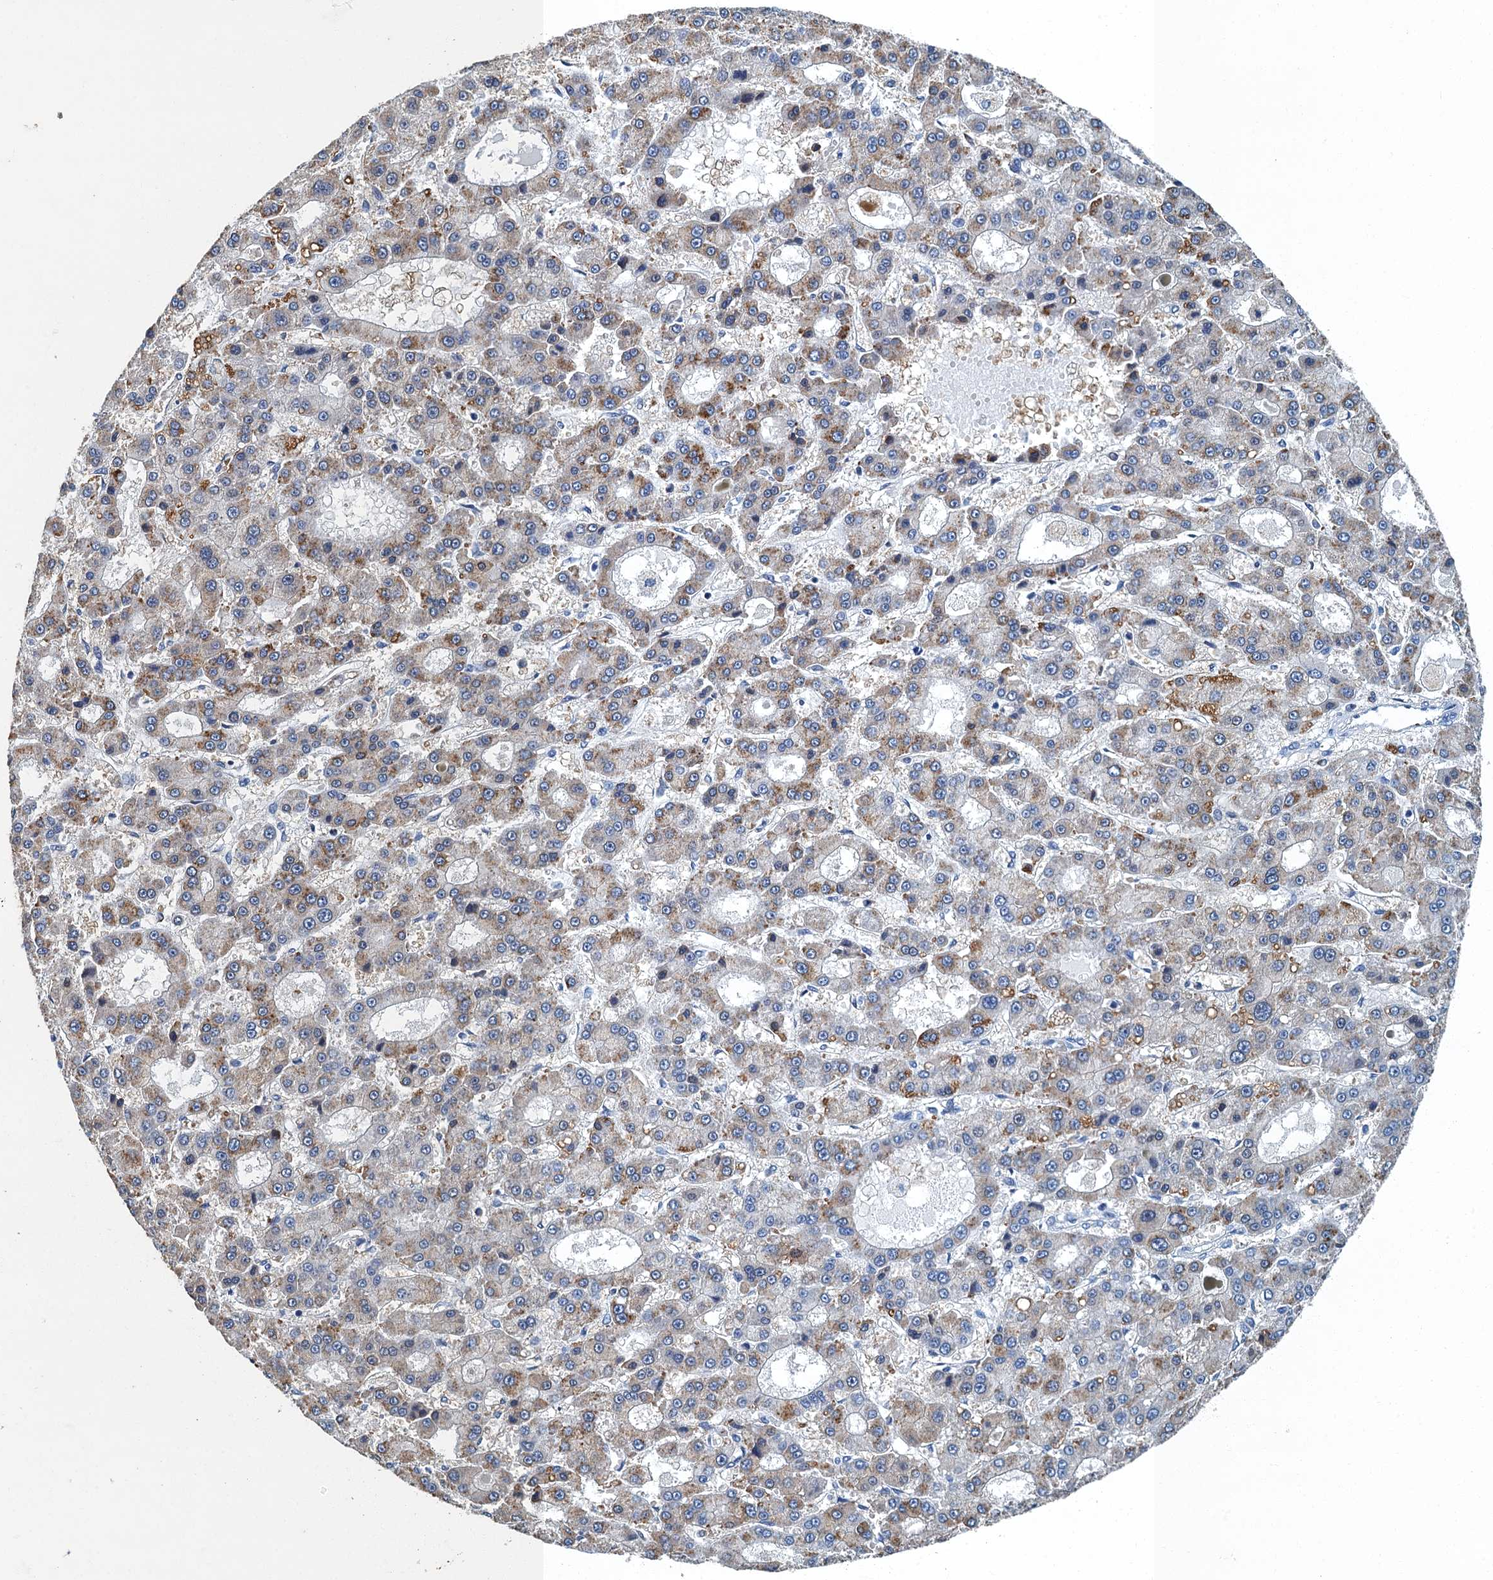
{"staining": {"intensity": "moderate", "quantity": "<25%", "location": "cytoplasmic/membranous"}, "tissue": "liver cancer", "cell_type": "Tumor cells", "image_type": "cancer", "snomed": [{"axis": "morphology", "description": "Carcinoma, Hepatocellular, NOS"}, {"axis": "topography", "description": "Liver"}], "caption": "Protein staining shows moderate cytoplasmic/membranous positivity in about <25% of tumor cells in liver hepatocellular carcinoma.", "gene": "GADL1", "patient": {"sex": "male", "age": 70}}